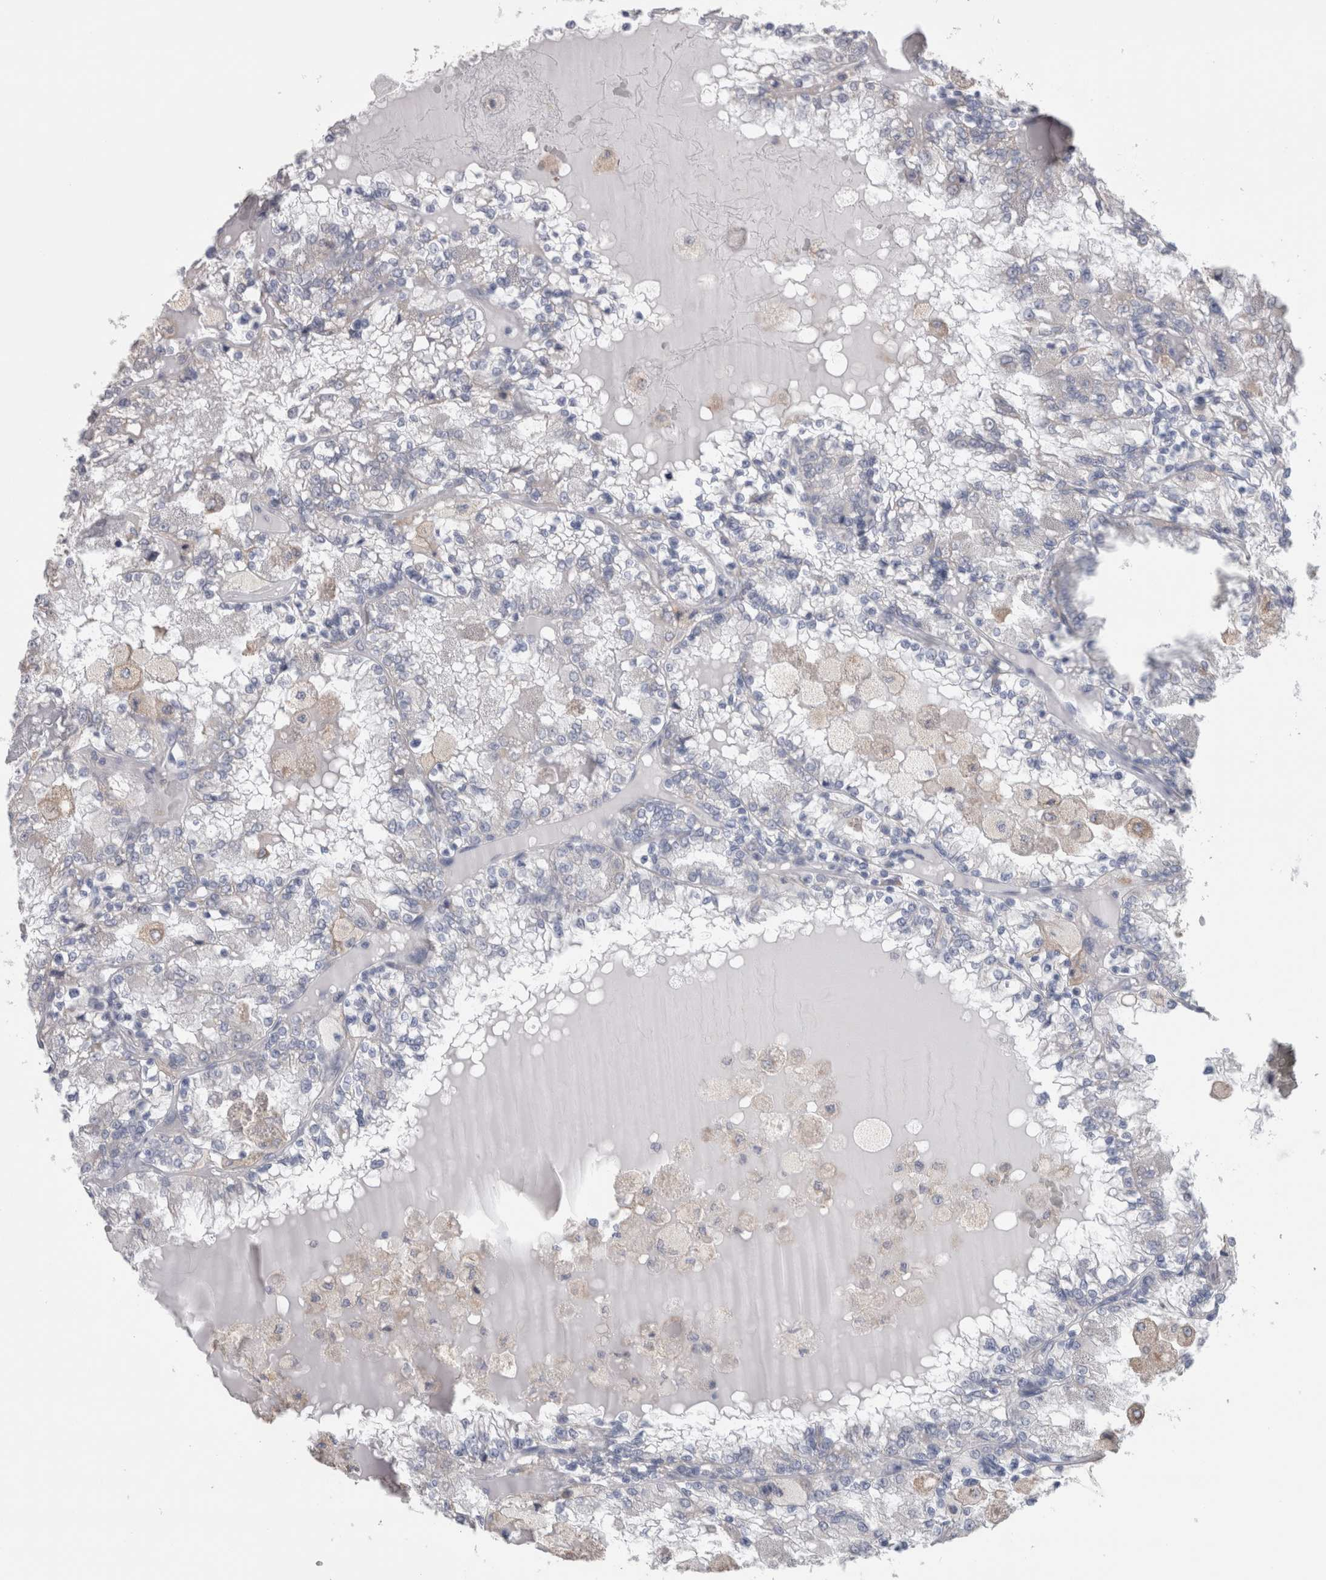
{"staining": {"intensity": "negative", "quantity": "none", "location": "none"}, "tissue": "renal cancer", "cell_type": "Tumor cells", "image_type": "cancer", "snomed": [{"axis": "morphology", "description": "Adenocarcinoma, NOS"}, {"axis": "topography", "description": "Kidney"}], "caption": "There is no significant positivity in tumor cells of renal cancer.", "gene": "GDAP1", "patient": {"sex": "female", "age": 56}}